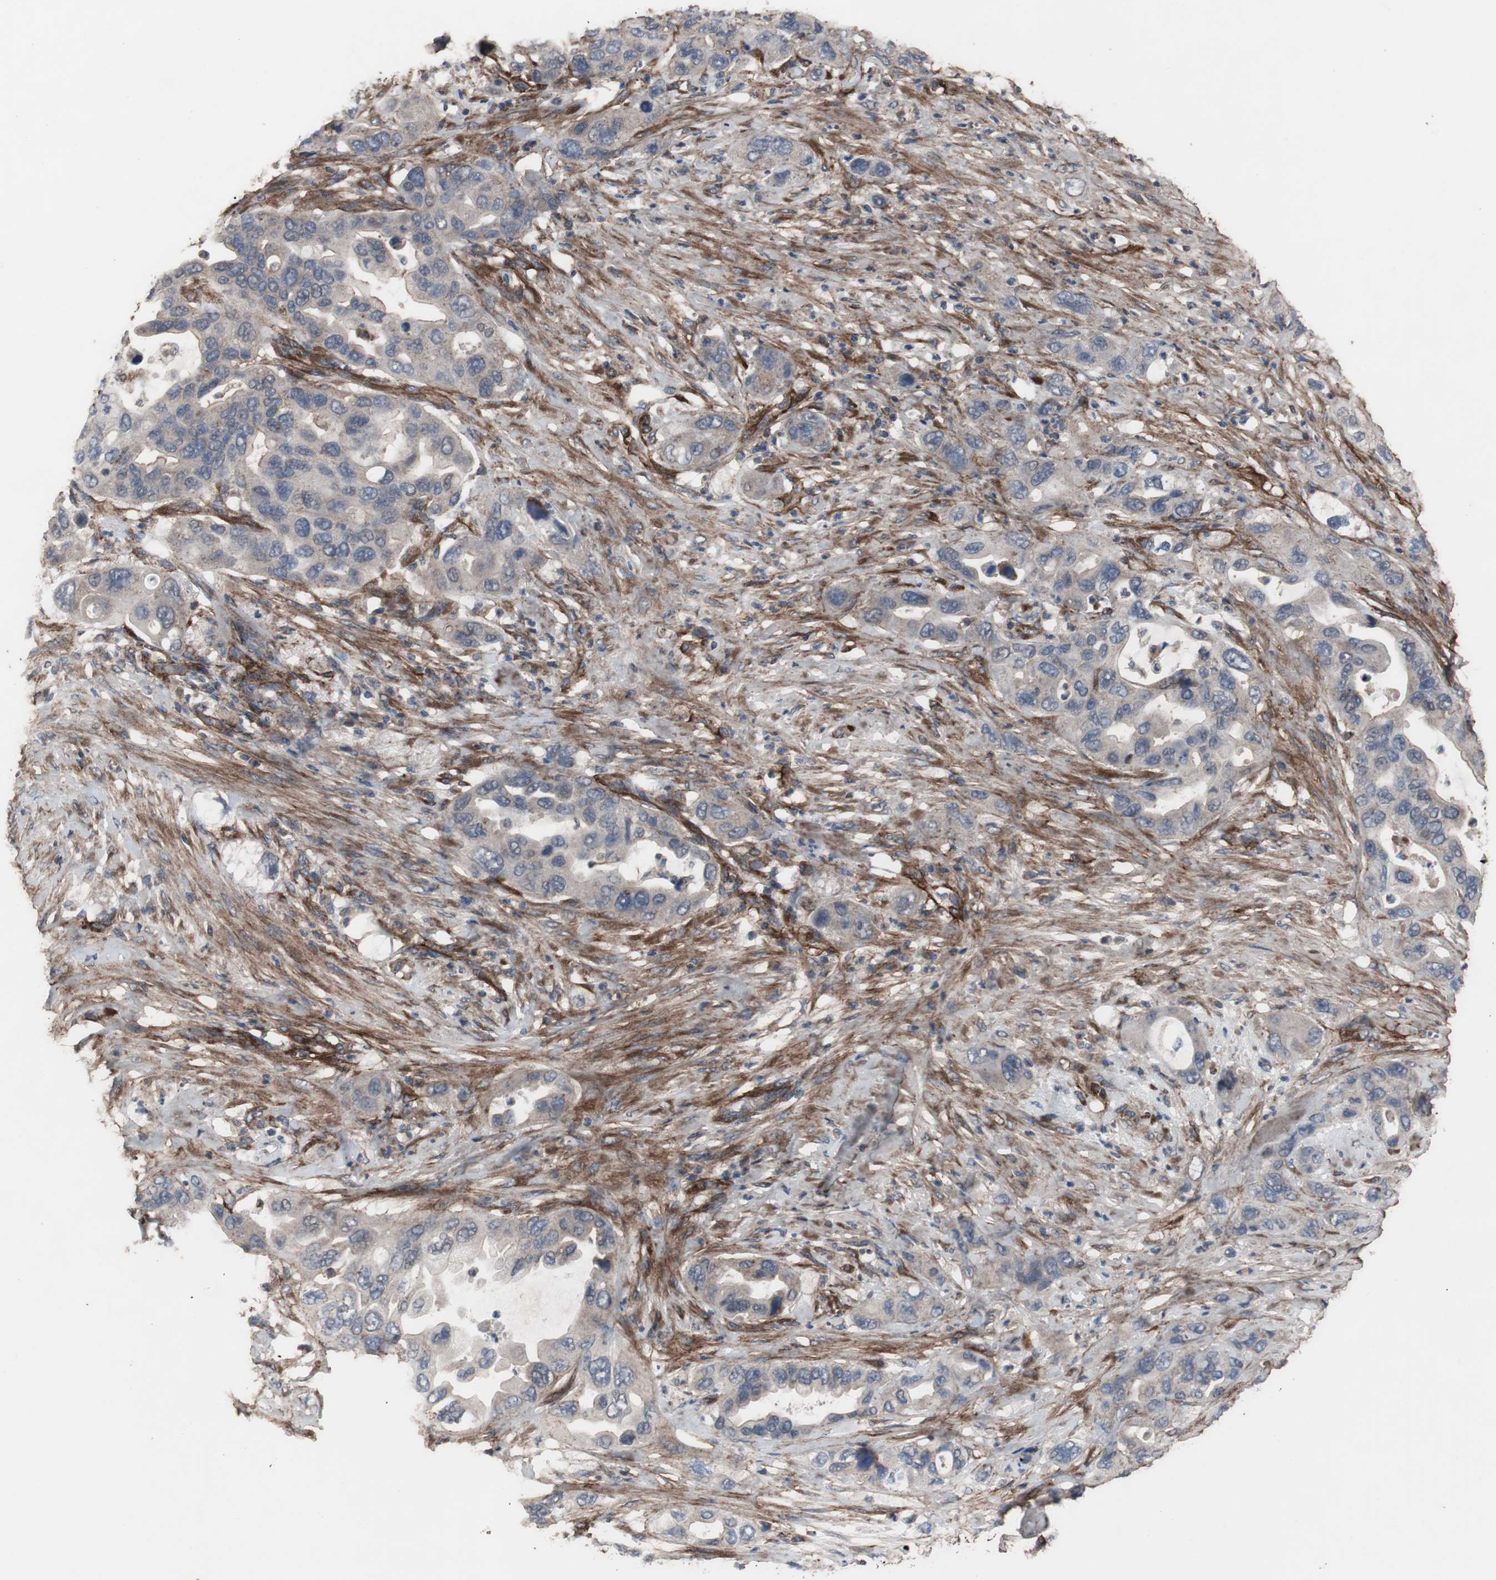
{"staining": {"intensity": "weak", "quantity": "25%-75%", "location": "cytoplasmic/membranous"}, "tissue": "pancreatic cancer", "cell_type": "Tumor cells", "image_type": "cancer", "snomed": [{"axis": "morphology", "description": "Adenocarcinoma, NOS"}, {"axis": "topography", "description": "Pancreas"}], "caption": "High-magnification brightfield microscopy of pancreatic adenocarcinoma stained with DAB (3,3'-diaminobenzidine) (brown) and counterstained with hematoxylin (blue). tumor cells exhibit weak cytoplasmic/membranous staining is present in about25%-75% of cells.", "gene": "COL6A2", "patient": {"sex": "female", "age": 71}}